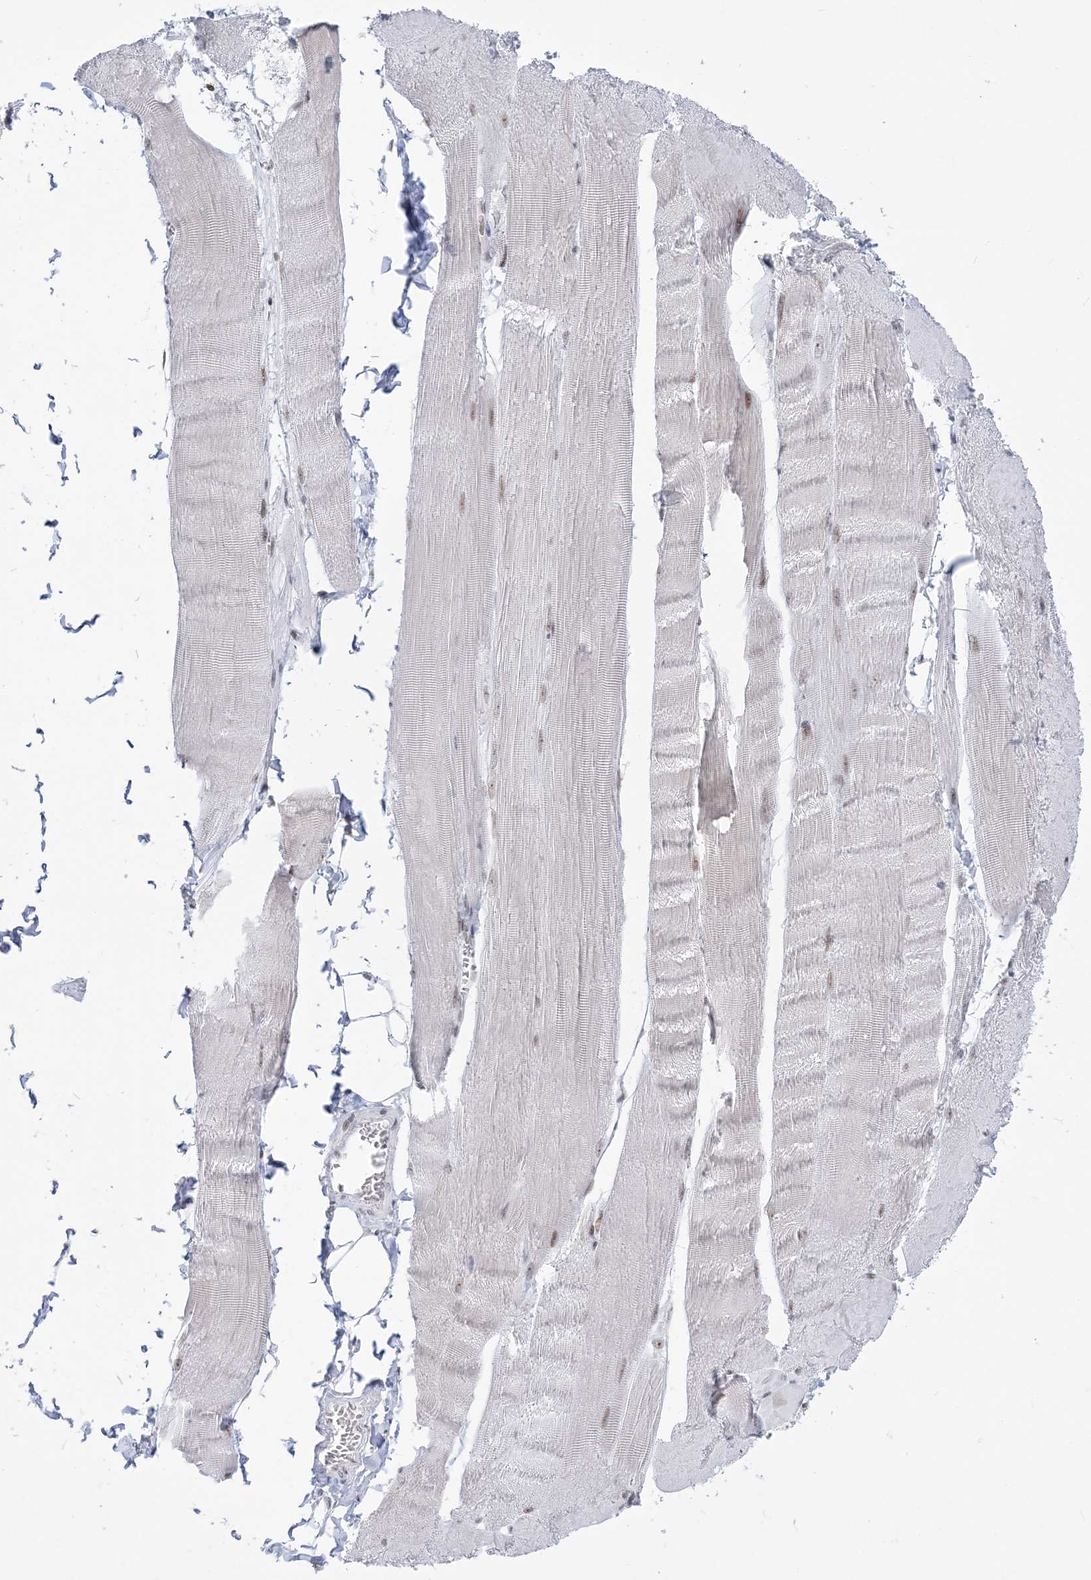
{"staining": {"intensity": "moderate", "quantity": "<25%", "location": "cytoplasmic/membranous,nuclear"}, "tissue": "skeletal muscle", "cell_type": "Myocytes", "image_type": "normal", "snomed": [{"axis": "morphology", "description": "Normal tissue, NOS"}, {"axis": "morphology", "description": "Basal cell carcinoma"}, {"axis": "topography", "description": "Skeletal muscle"}], "caption": "IHC (DAB (3,3'-diaminobenzidine)) staining of unremarkable skeletal muscle exhibits moderate cytoplasmic/membranous,nuclear protein positivity in about <25% of myocytes.", "gene": "DDX21", "patient": {"sex": "female", "age": 64}}